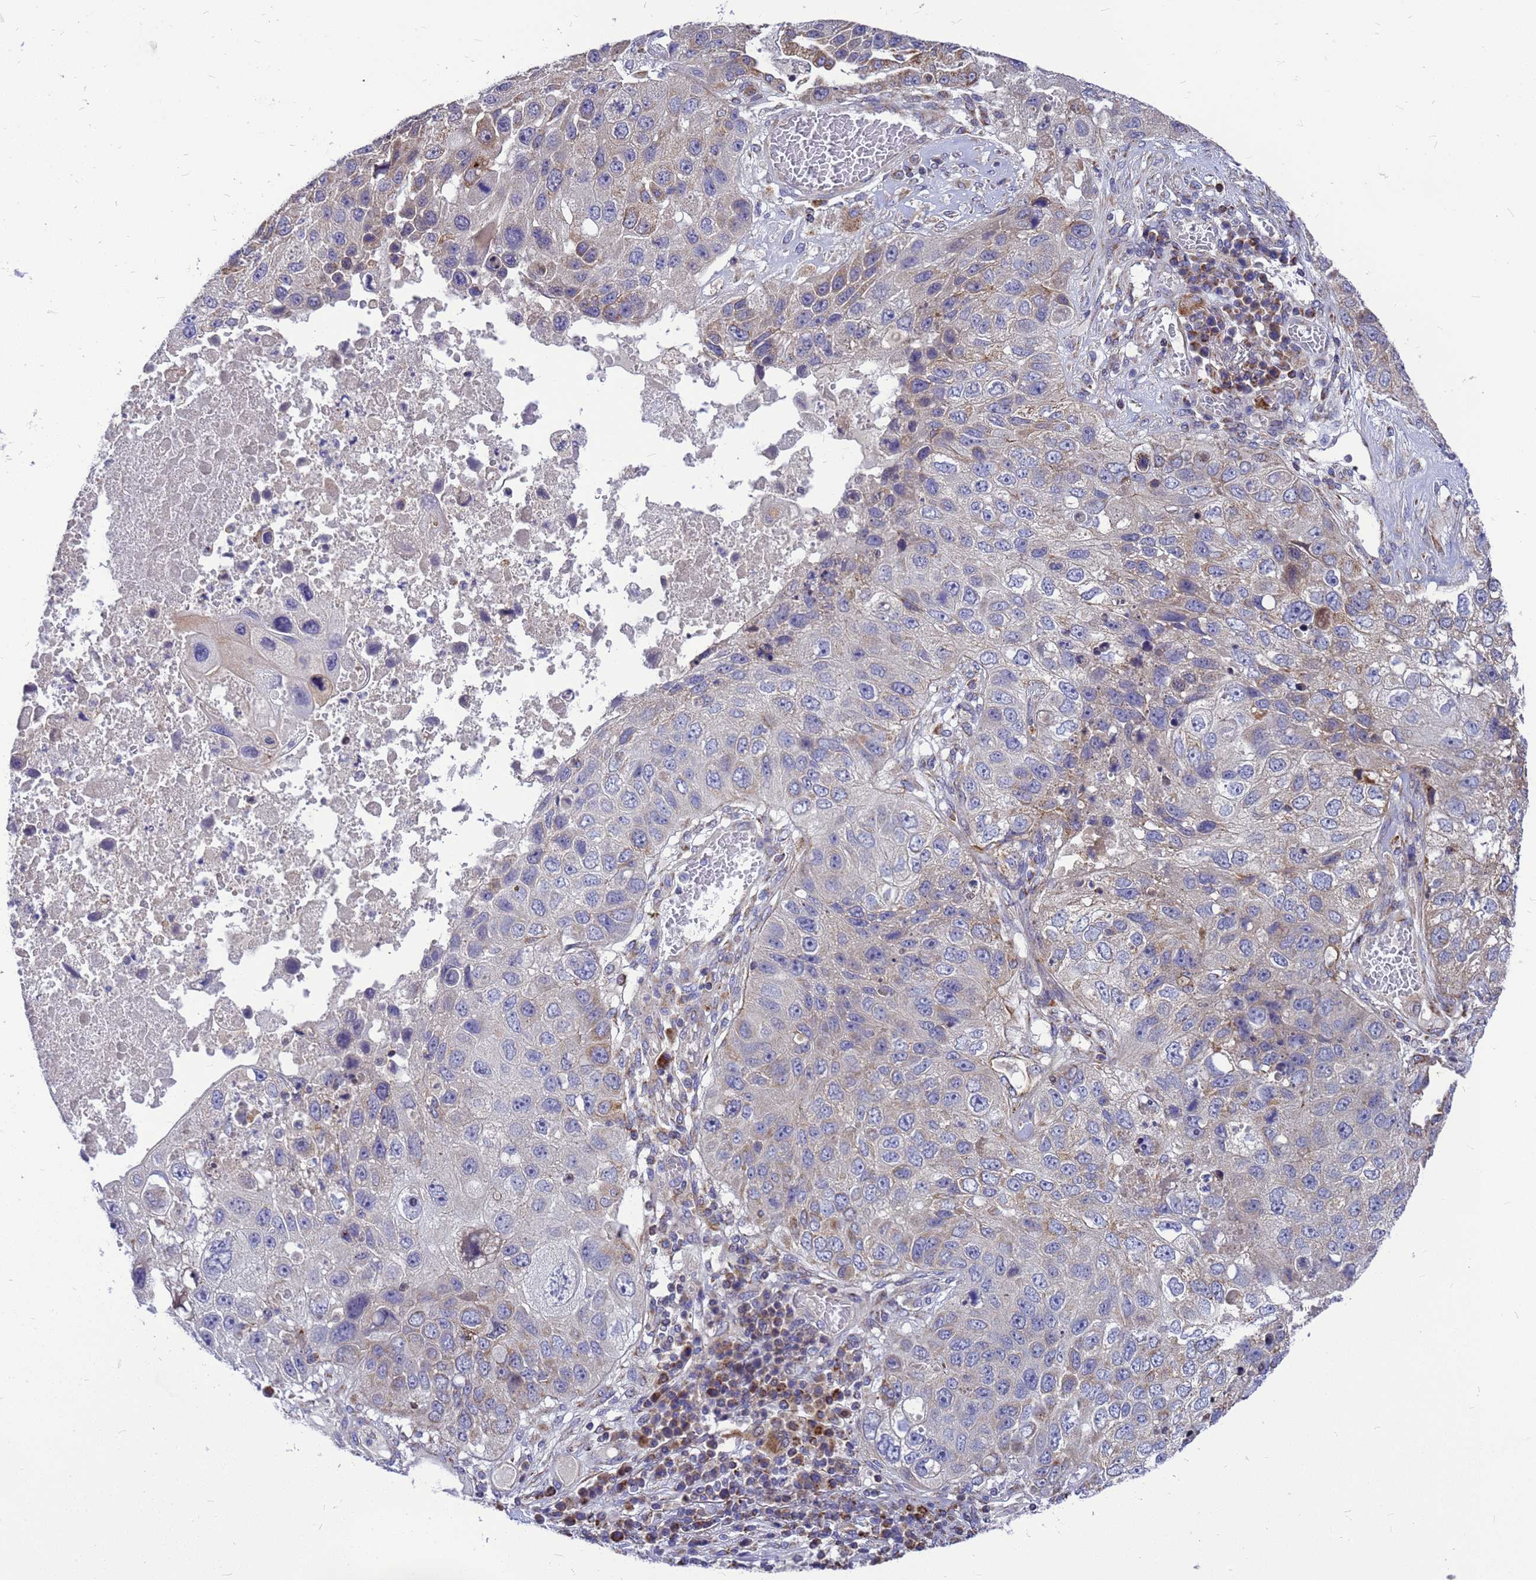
{"staining": {"intensity": "moderate", "quantity": "<25%", "location": "cytoplasmic/membranous"}, "tissue": "lung cancer", "cell_type": "Tumor cells", "image_type": "cancer", "snomed": [{"axis": "morphology", "description": "Squamous cell carcinoma, NOS"}, {"axis": "topography", "description": "Lung"}], "caption": "The micrograph shows staining of squamous cell carcinoma (lung), revealing moderate cytoplasmic/membranous protein expression (brown color) within tumor cells.", "gene": "CMC4", "patient": {"sex": "male", "age": 61}}